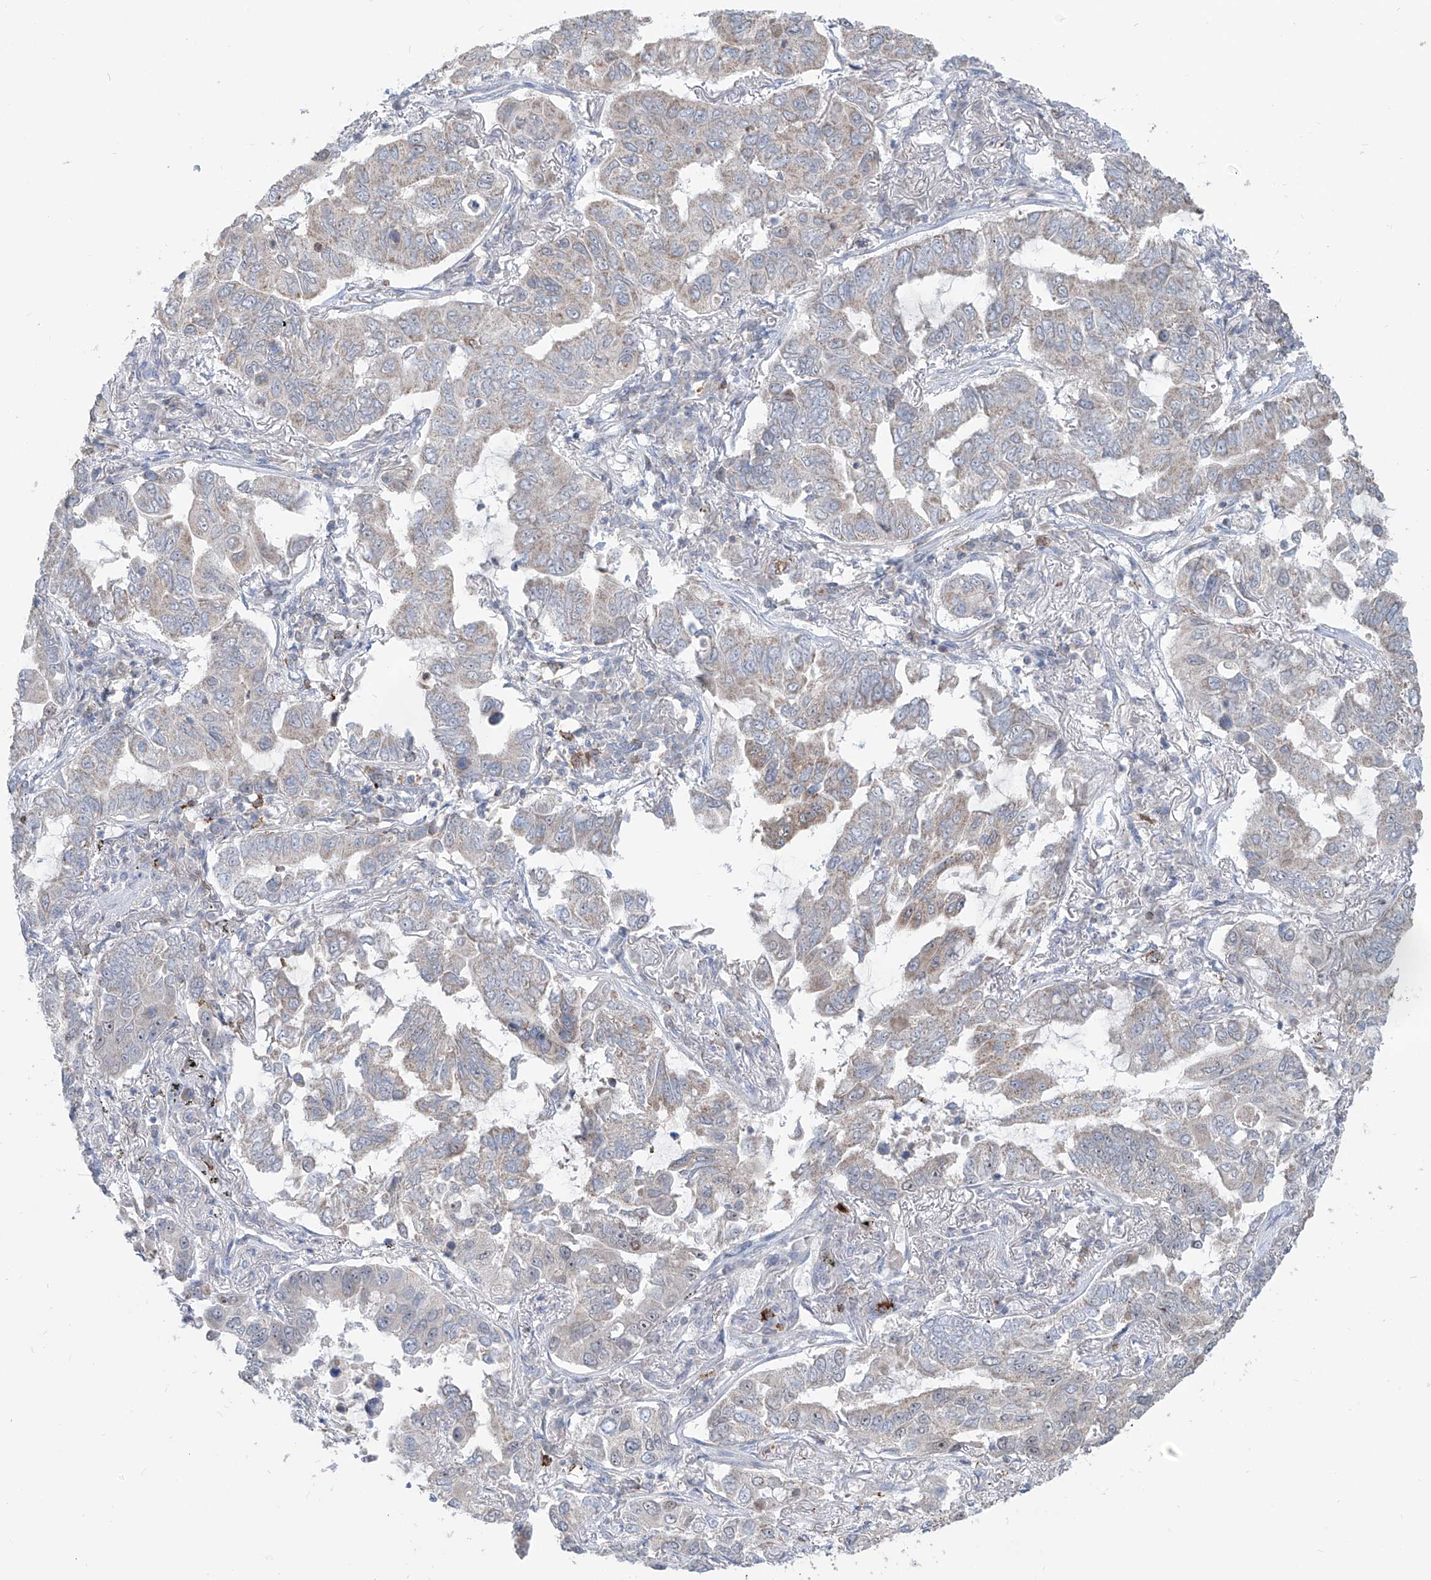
{"staining": {"intensity": "negative", "quantity": "none", "location": "none"}, "tissue": "lung cancer", "cell_type": "Tumor cells", "image_type": "cancer", "snomed": [{"axis": "morphology", "description": "Adenocarcinoma, NOS"}, {"axis": "topography", "description": "Lung"}], "caption": "IHC of adenocarcinoma (lung) demonstrates no expression in tumor cells.", "gene": "ZBTB48", "patient": {"sex": "male", "age": 64}}